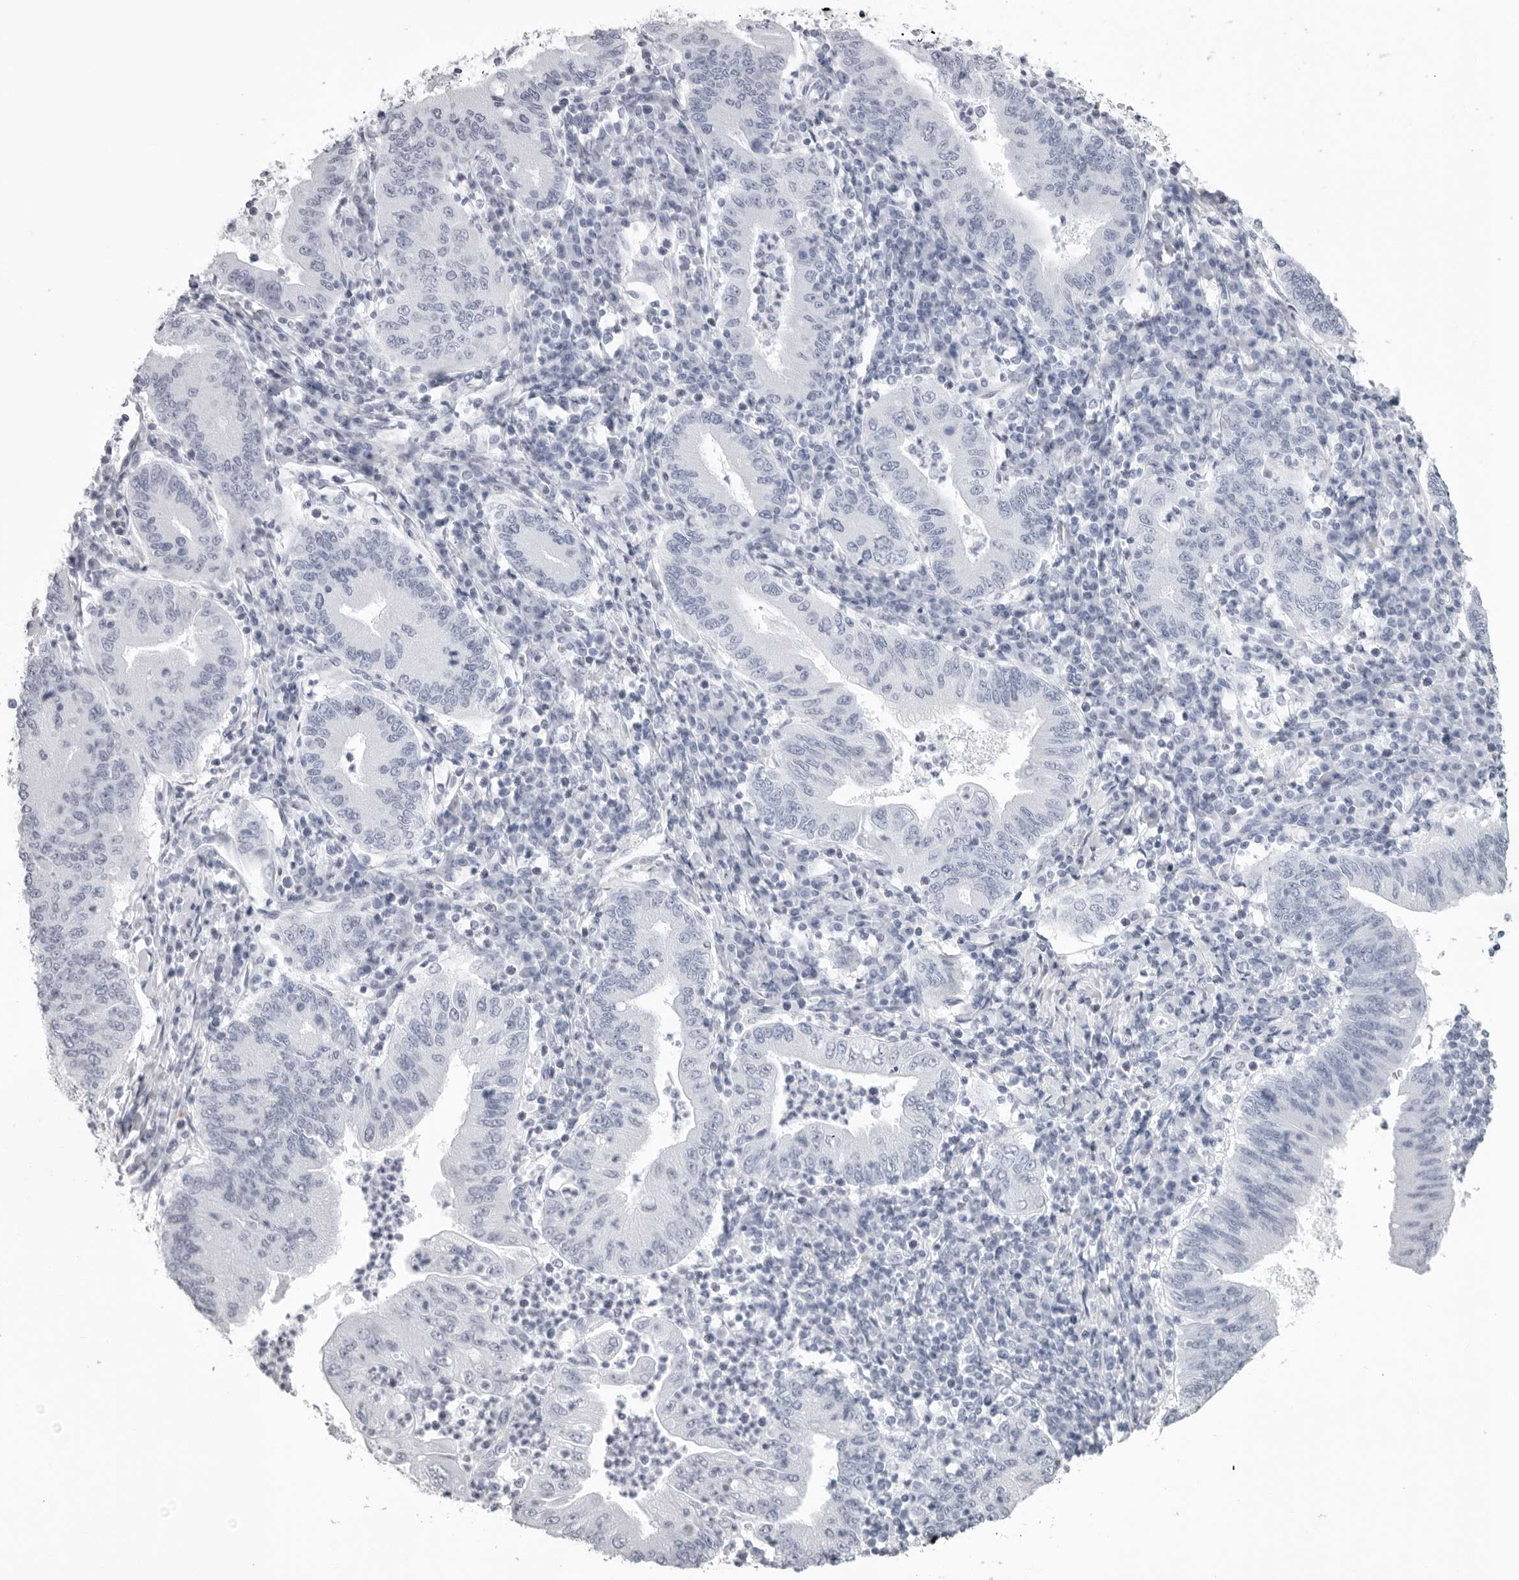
{"staining": {"intensity": "negative", "quantity": "none", "location": "none"}, "tissue": "stomach cancer", "cell_type": "Tumor cells", "image_type": "cancer", "snomed": [{"axis": "morphology", "description": "Normal tissue, NOS"}, {"axis": "morphology", "description": "Adenocarcinoma, NOS"}, {"axis": "topography", "description": "Esophagus"}, {"axis": "topography", "description": "Stomach, upper"}, {"axis": "topography", "description": "Peripheral nerve tissue"}], "caption": "Micrograph shows no significant protein expression in tumor cells of adenocarcinoma (stomach). (DAB immunohistochemistry (IHC), high magnification).", "gene": "KLK9", "patient": {"sex": "male", "age": 62}}